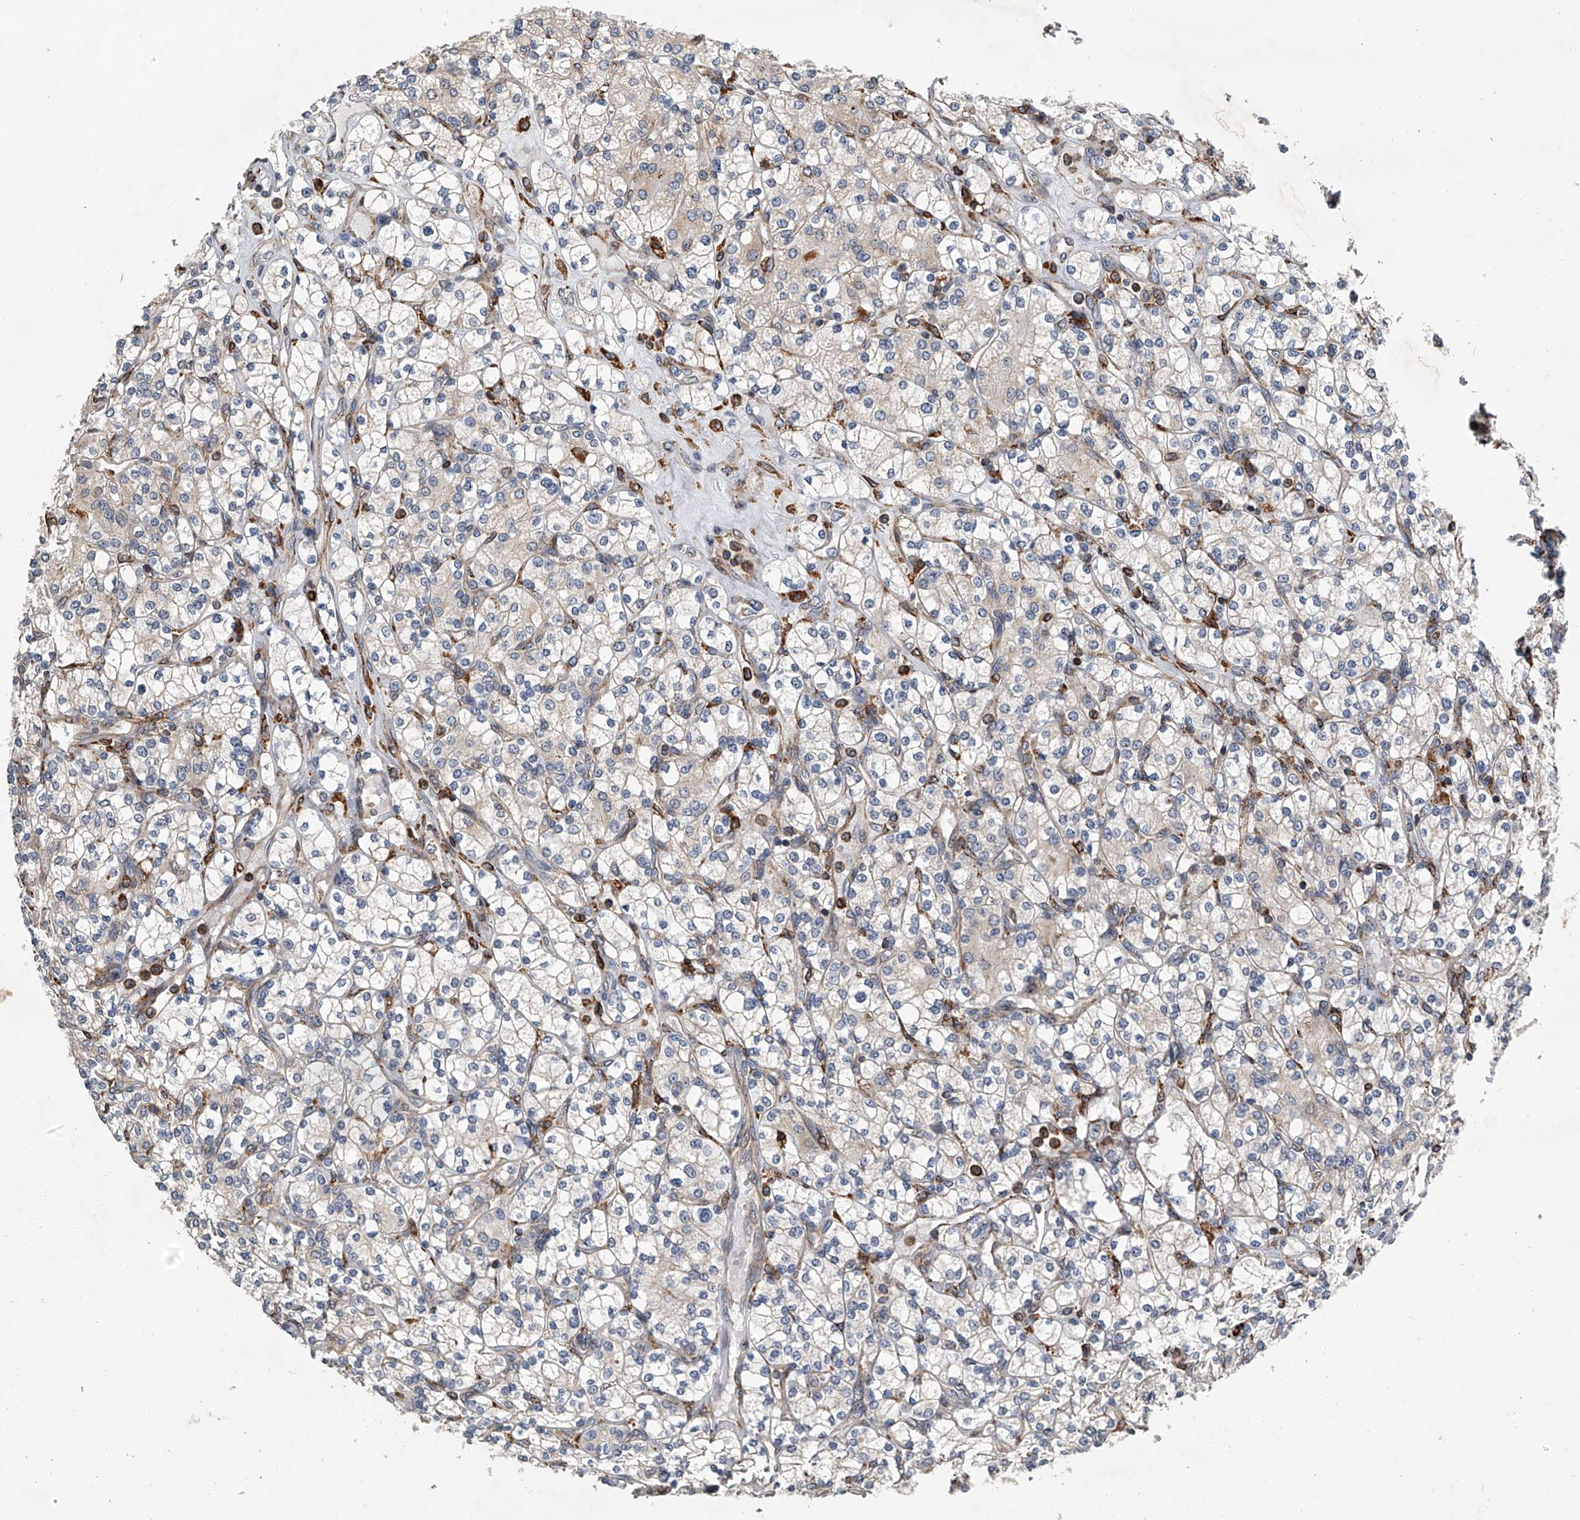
{"staining": {"intensity": "negative", "quantity": "none", "location": "none"}, "tissue": "renal cancer", "cell_type": "Tumor cells", "image_type": "cancer", "snomed": [{"axis": "morphology", "description": "Adenocarcinoma, NOS"}, {"axis": "topography", "description": "Kidney"}], "caption": "DAB immunohistochemical staining of human renal cancer (adenocarcinoma) shows no significant positivity in tumor cells.", "gene": "TMEM63C", "patient": {"sex": "male", "age": 77}}